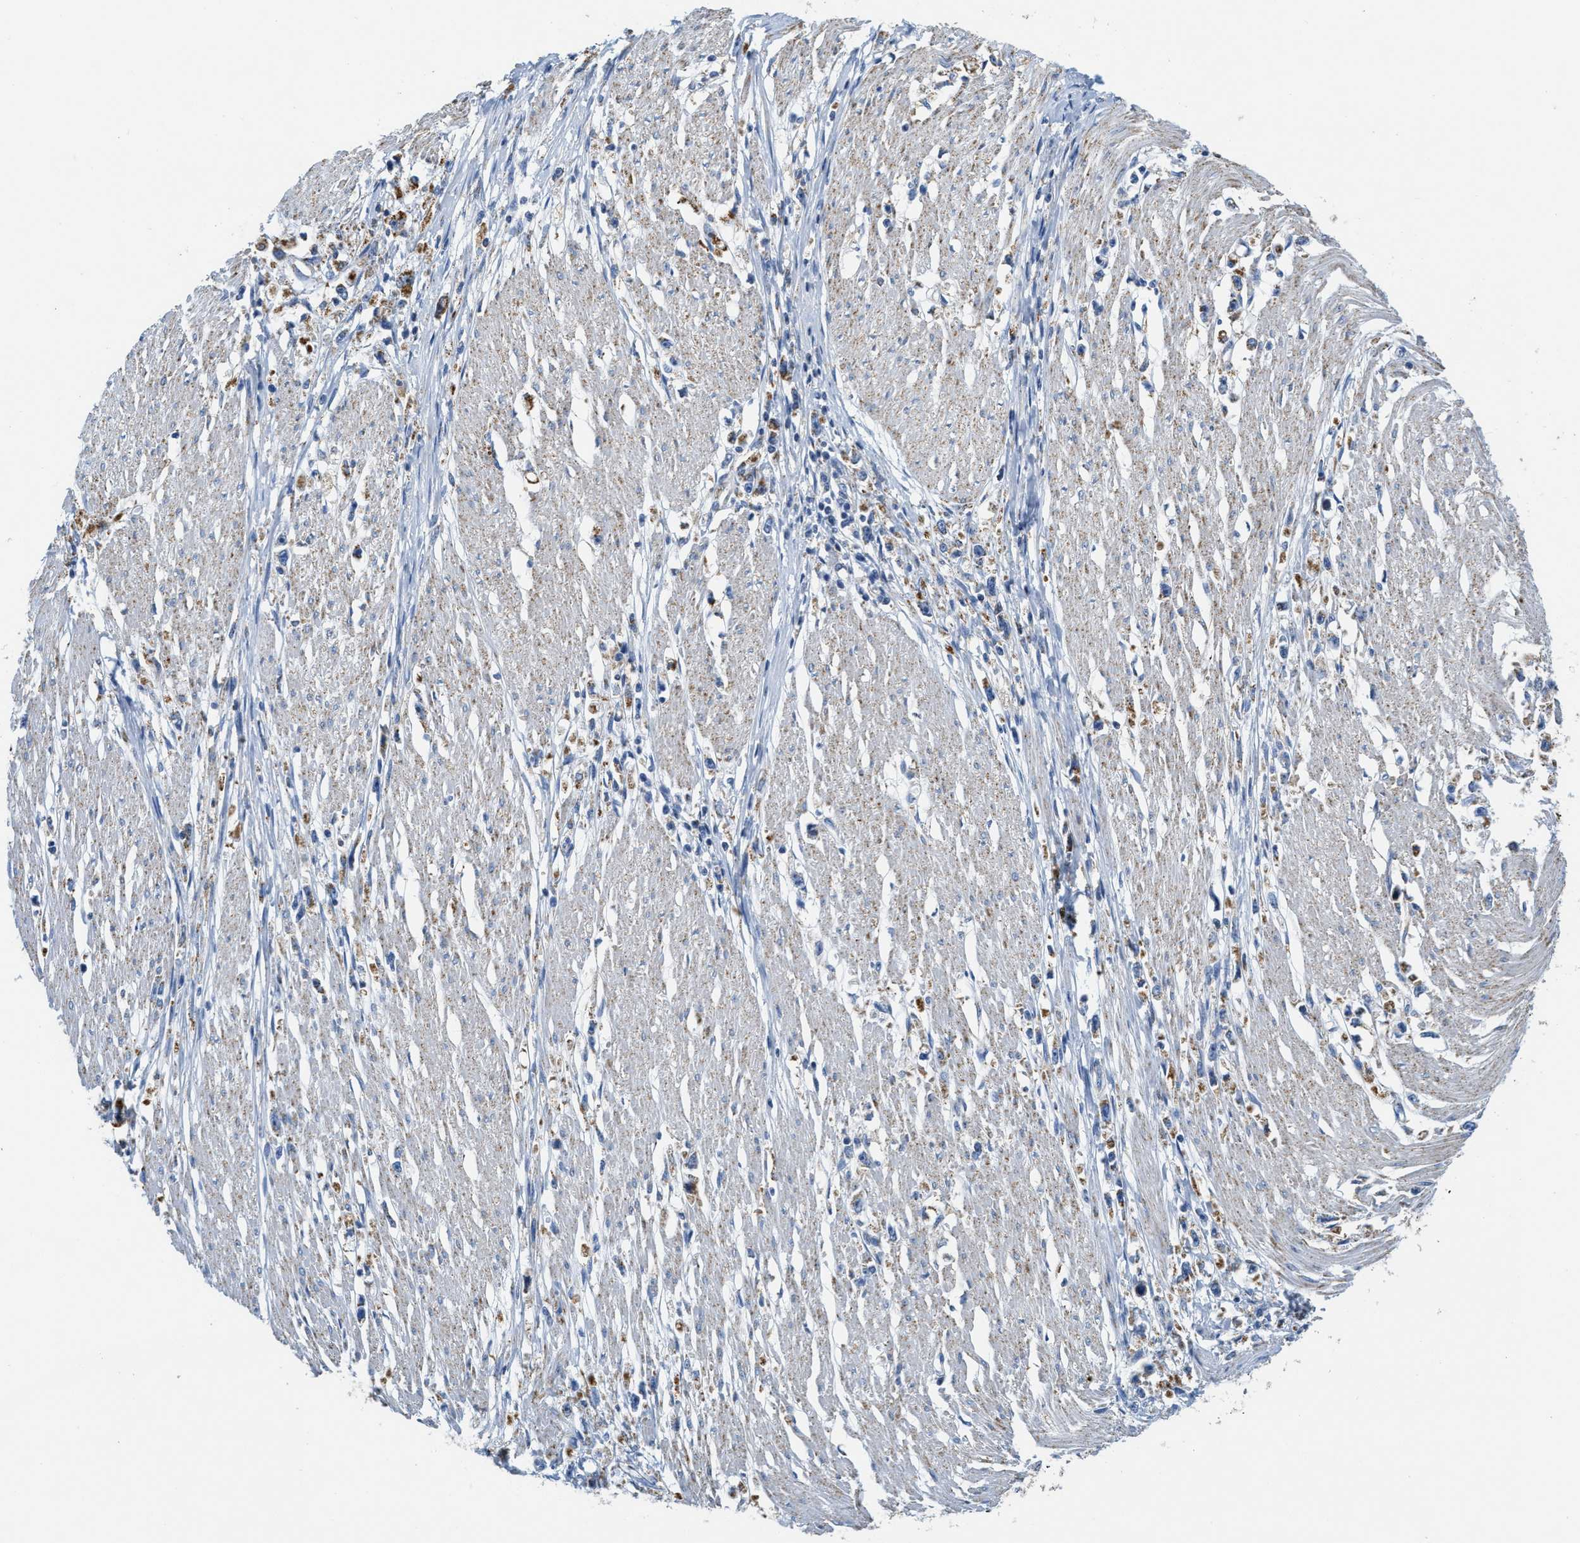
{"staining": {"intensity": "moderate", "quantity": "25%-75%", "location": "cytoplasmic/membranous"}, "tissue": "stomach cancer", "cell_type": "Tumor cells", "image_type": "cancer", "snomed": [{"axis": "morphology", "description": "Adenocarcinoma, NOS"}, {"axis": "topography", "description": "Stomach"}], "caption": "Approximately 25%-75% of tumor cells in stomach cancer (adenocarcinoma) demonstrate moderate cytoplasmic/membranous protein staining as visualized by brown immunohistochemical staining.", "gene": "KCNJ5", "patient": {"sex": "female", "age": 59}}